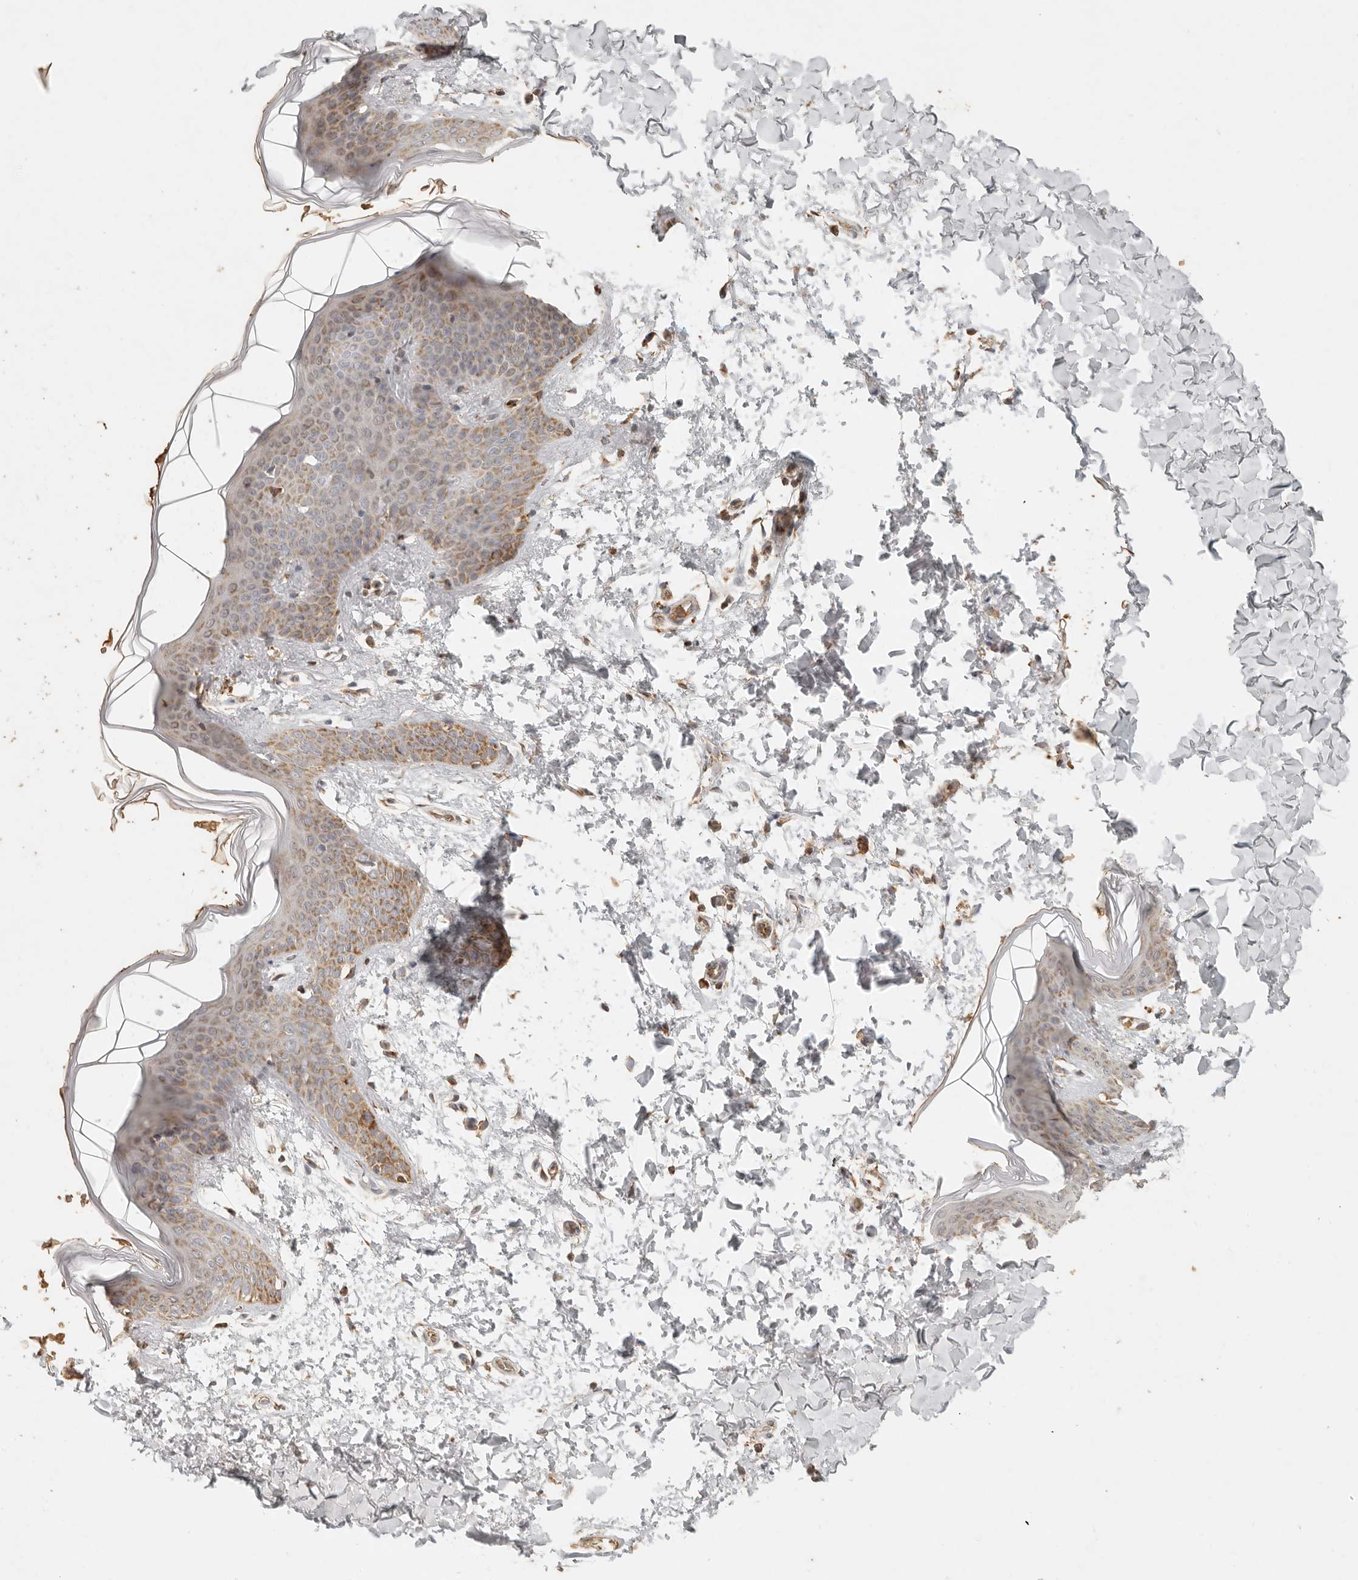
{"staining": {"intensity": "moderate", "quantity": ">75%", "location": "cytoplasmic/membranous"}, "tissue": "skin", "cell_type": "Fibroblasts", "image_type": "normal", "snomed": [{"axis": "morphology", "description": "Normal tissue, NOS"}, {"axis": "topography", "description": "Skin"}], "caption": "A medium amount of moderate cytoplasmic/membranous positivity is appreciated in approximately >75% of fibroblasts in benign skin. (DAB (3,3'-diaminobenzidine) = brown stain, brightfield microscopy at high magnification).", "gene": "MRPL55", "patient": {"sex": "female", "age": 17}}